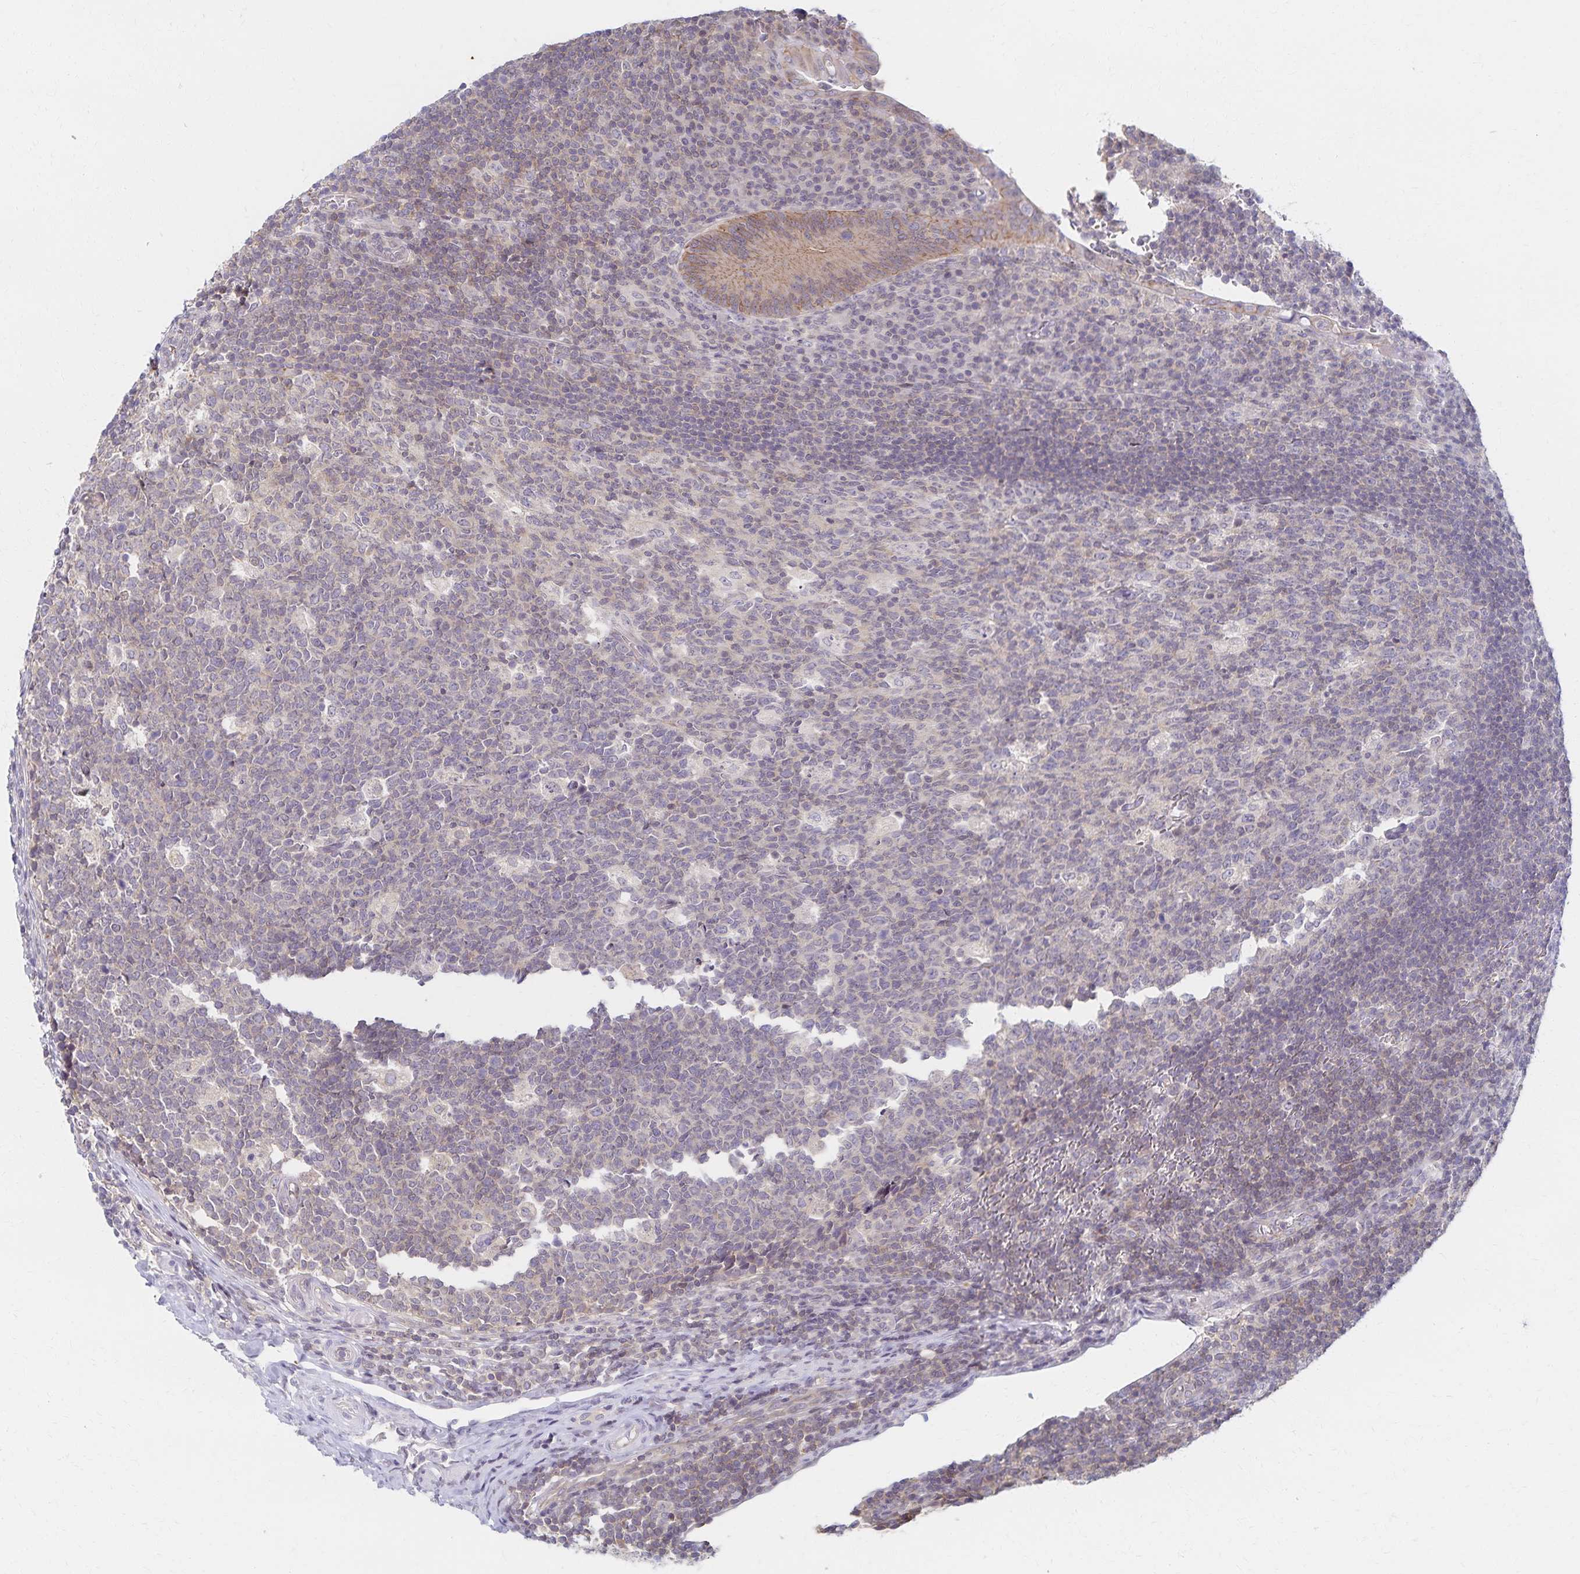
{"staining": {"intensity": "weak", "quantity": "25%-75%", "location": "cytoplasmic/membranous"}, "tissue": "appendix", "cell_type": "Glandular cells", "image_type": "normal", "snomed": [{"axis": "morphology", "description": "Normal tissue, NOS"}, {"axis": "topography", "description": "Appendix"}], "caption": "Approximately 25%-75% of glandular cells in benign appendix display weak cytoplasmic/membranous protein staining as visualized by brown immunohistochemical staining.", "gene": "RAB9B", "patient": {"sex": "male", "age": 18}}